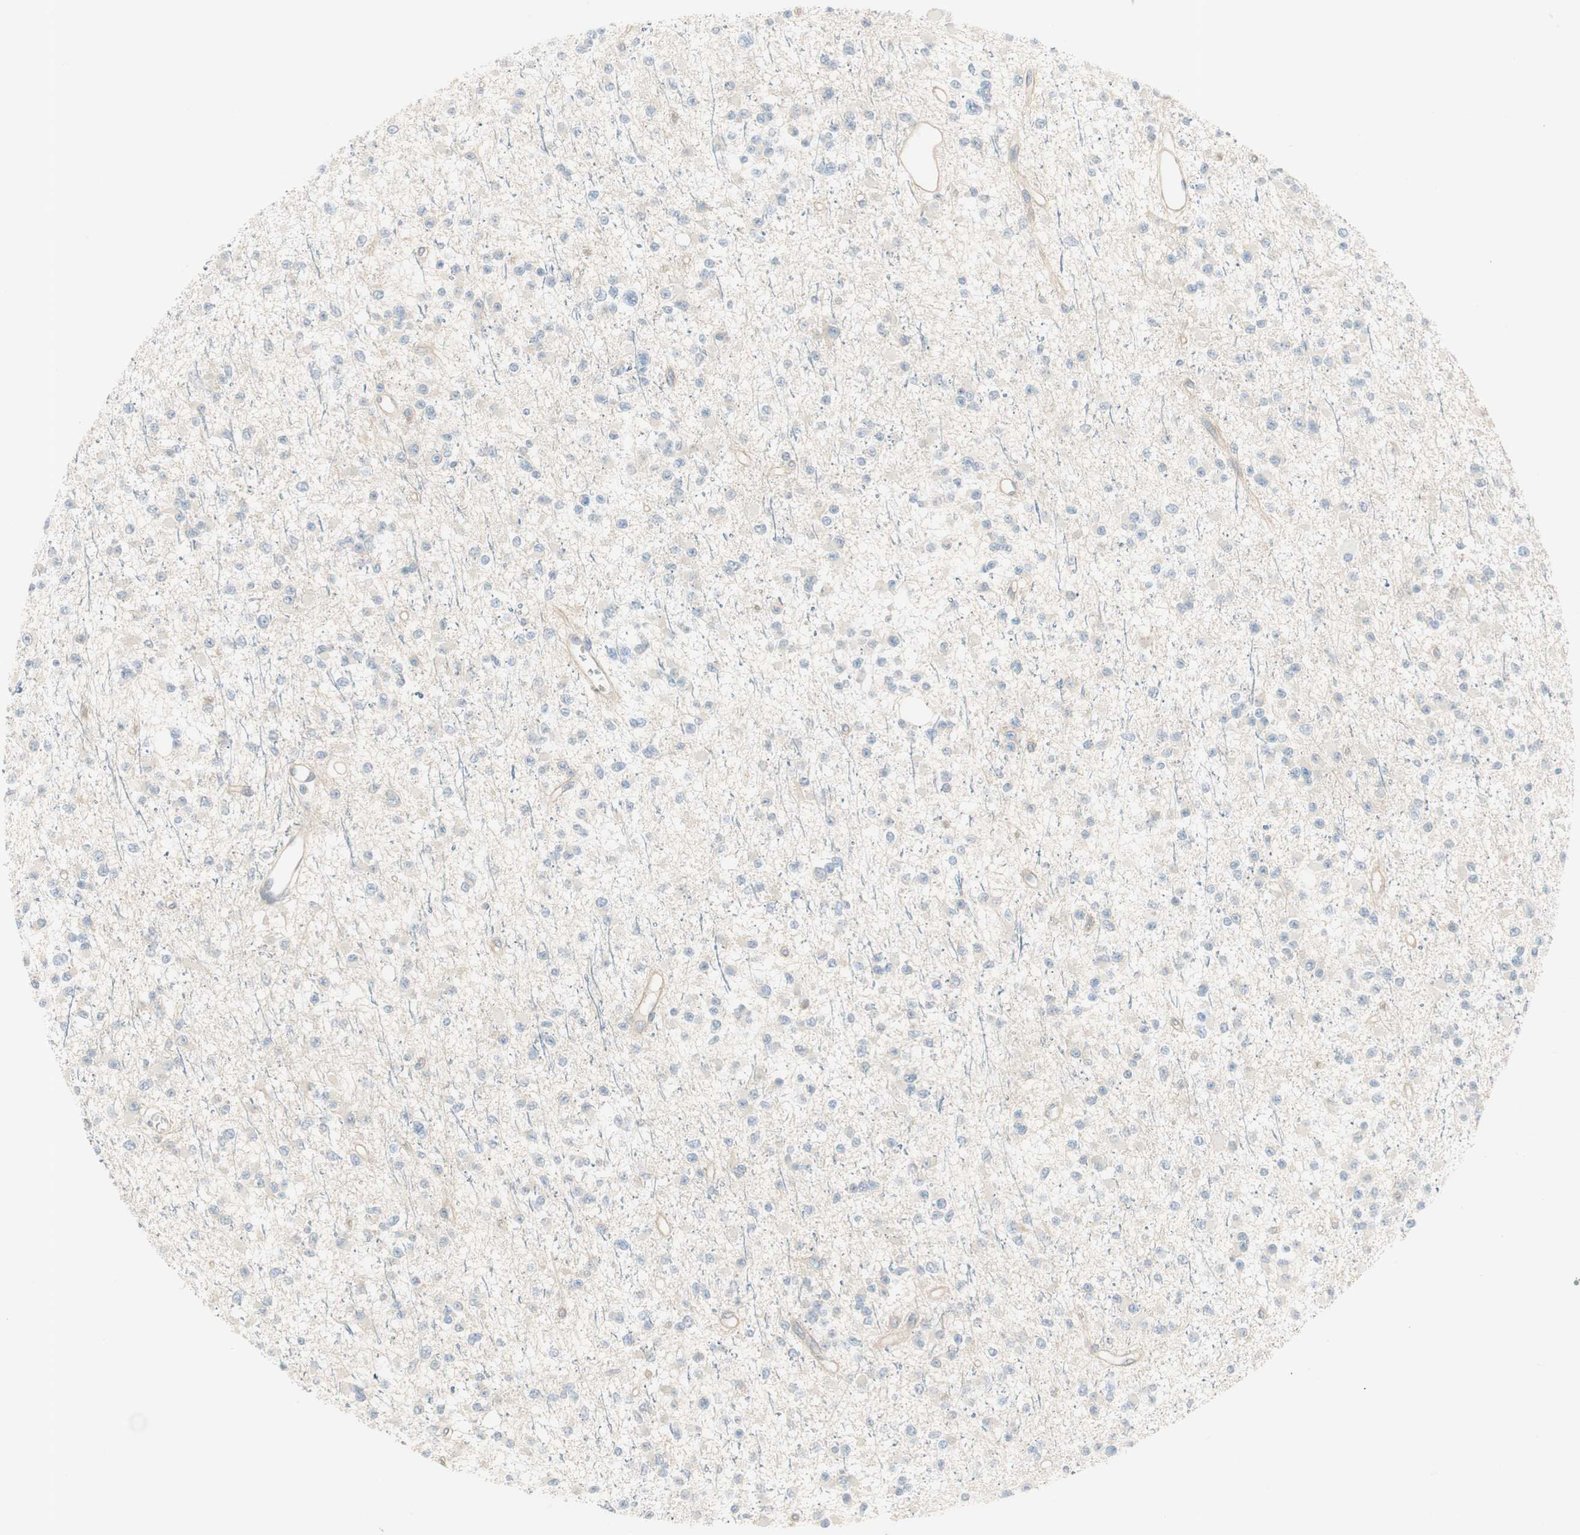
{"staining": {"intensity": "negative", "quantity": "none", "location": "none"}, "tissue": "glioma", "cell_type": "Tumor cells", "image_type": "cancer", "snomed": [{"axis": "morphology", "description": "Glioma, malignant, Low grade"}, {"axis": "topography", "description": "Brain"}], "caption": "Tumor cells are negative for protein expression in human malignant glioma (low-grade).", "gene": "CDK3", "patient": {"sex": "female", "age": 22}}